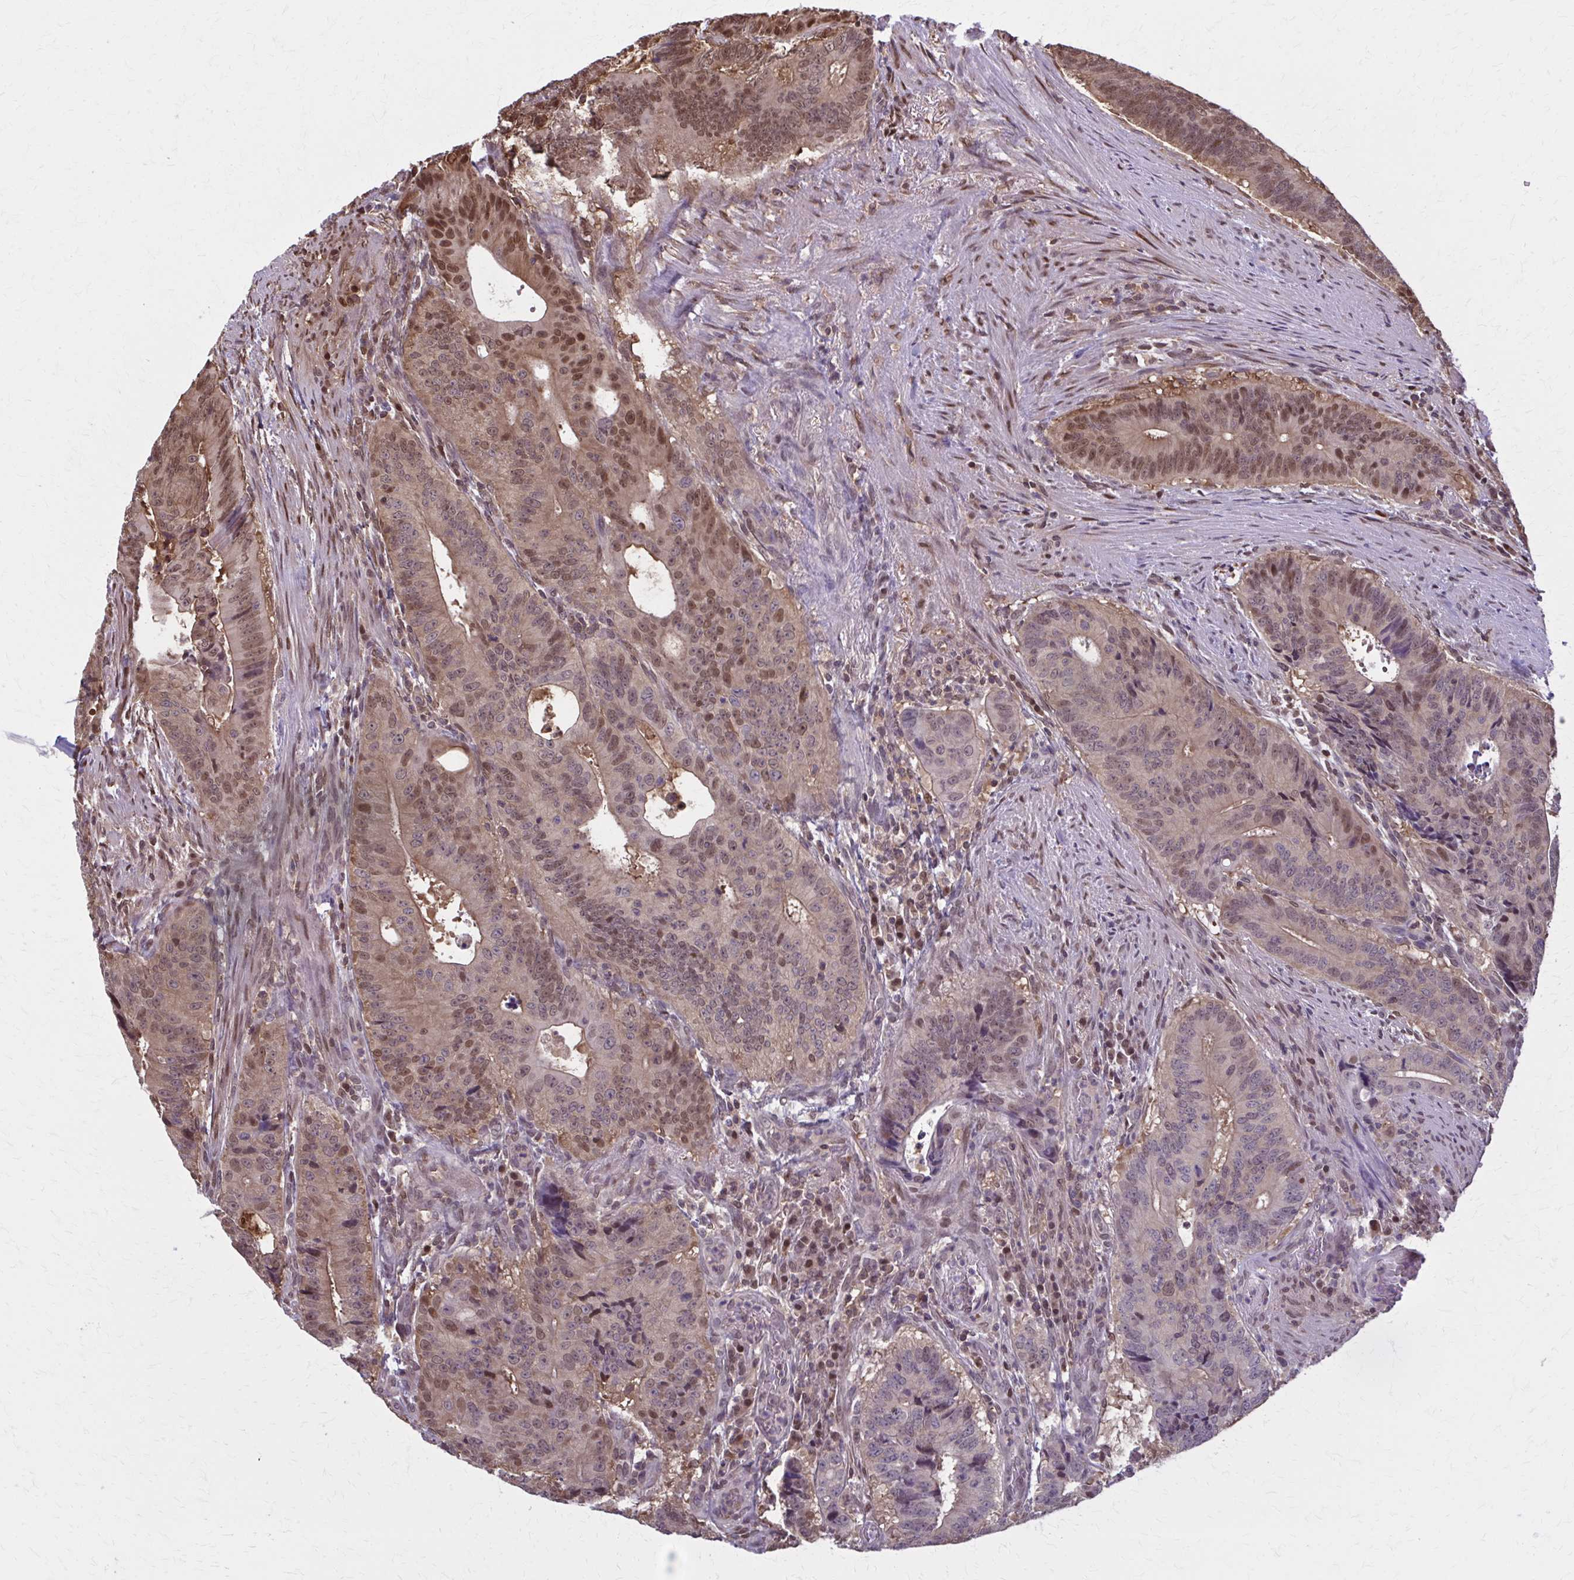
{"staining": {"intensity": "moderate", "quantity": ">75%", "location": "cytoplasmic/membranous,nuclear"}, "tissue": "colorectal cancer", "cell_type": "Tumor cells", "image_type": "cancer", "snomed": [{"axis": "morphology", "description": "Adenocarcinoma, NOS"}, {"axis": "topography", "description": "Colon"}], "caption": "Colorectal adenocarcinoma was stained to show a protein in brown. There is medium levels of moderate cytoplasmic/membranous and nuclear expression in about >75% of tumor cells.", "gene": "MDH1", "patient": {"sex": "male", "age": 62}}